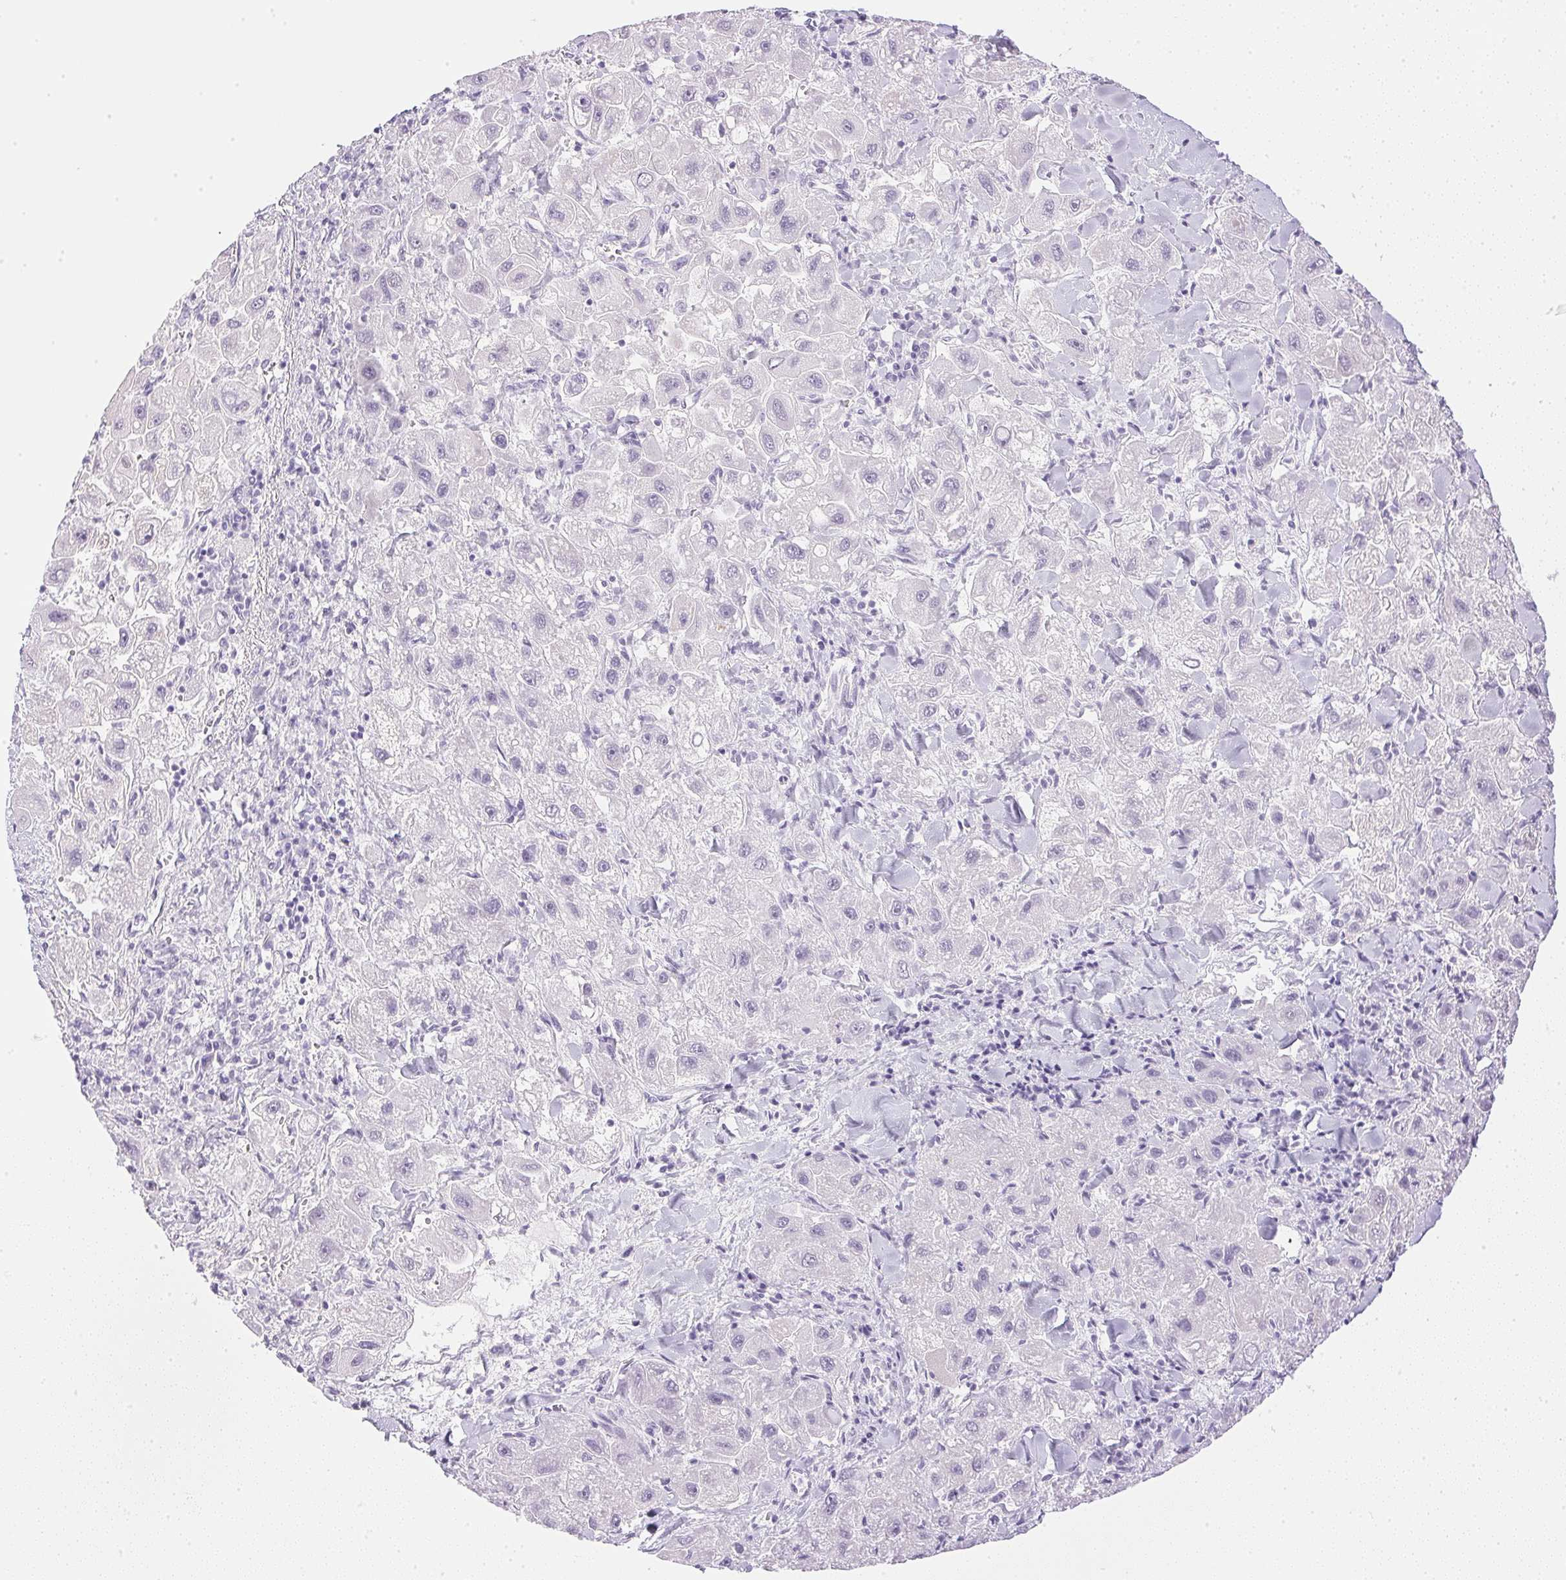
{"staining": {"intensity": "negative", "quantity": "none", "location": "none"}, "tissue": "liver cancer", "cell_type": "Tumor cells", "image_type": "cancer", "snomed": [{"axis": "morphology", "description": "Carcinoma, Hepatocellular, NOS"}, {"axis": "topography", "description": "Liver"}], "caption": "The immunohistochemistry (IHC) image has no significant expression in tumor cells of liver hepatocellular carcinoma tissue. The staining was performed using DAB to visualize the protein expression in brown, while the nuclei were stained in blue with hematoxylin (Magnification: 20x).", "gene": "CPB1", "patient": {"sex": "male", "age": 24}}